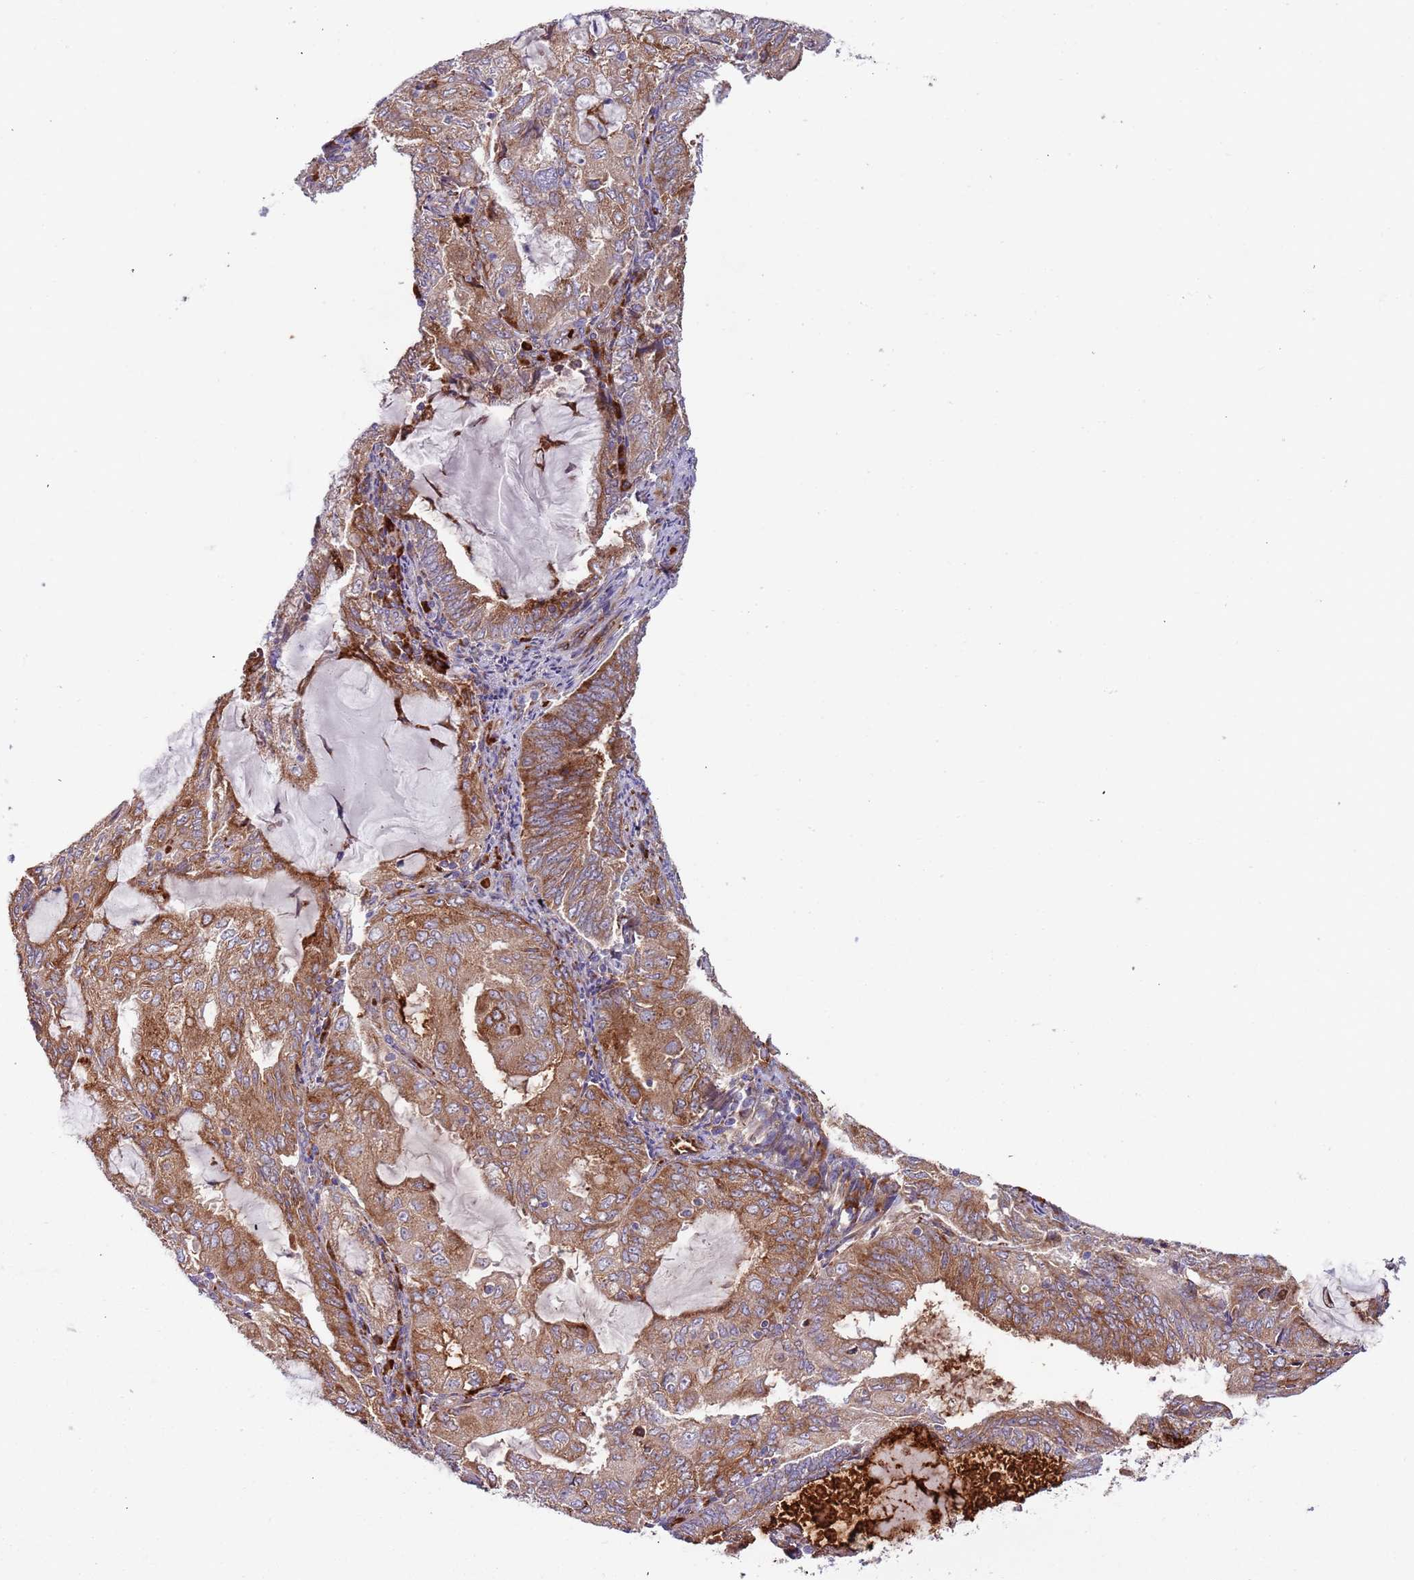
{"staining": {"intensity": "moderate", "quantity": ">75%", "location": "cytoplasmic/membranous"}, "tissue": "endometrial cancer", "cell_type": "Tumor cells", "image_type": "cancer", "snomed": [{"axis": "morphology", "description": "Adenocarcinoma, NOS"}, {"axis": "topography", "description": "Endometrium"}], "caption": "Immunohistochemistry of human endometrial adenocarcinoma displays medium levels of moderate cytoplasmic/membranous staining in about >75% of tumor cells.", "gene": "VWCE", "patient": {"sex": "female", "age": 81}}